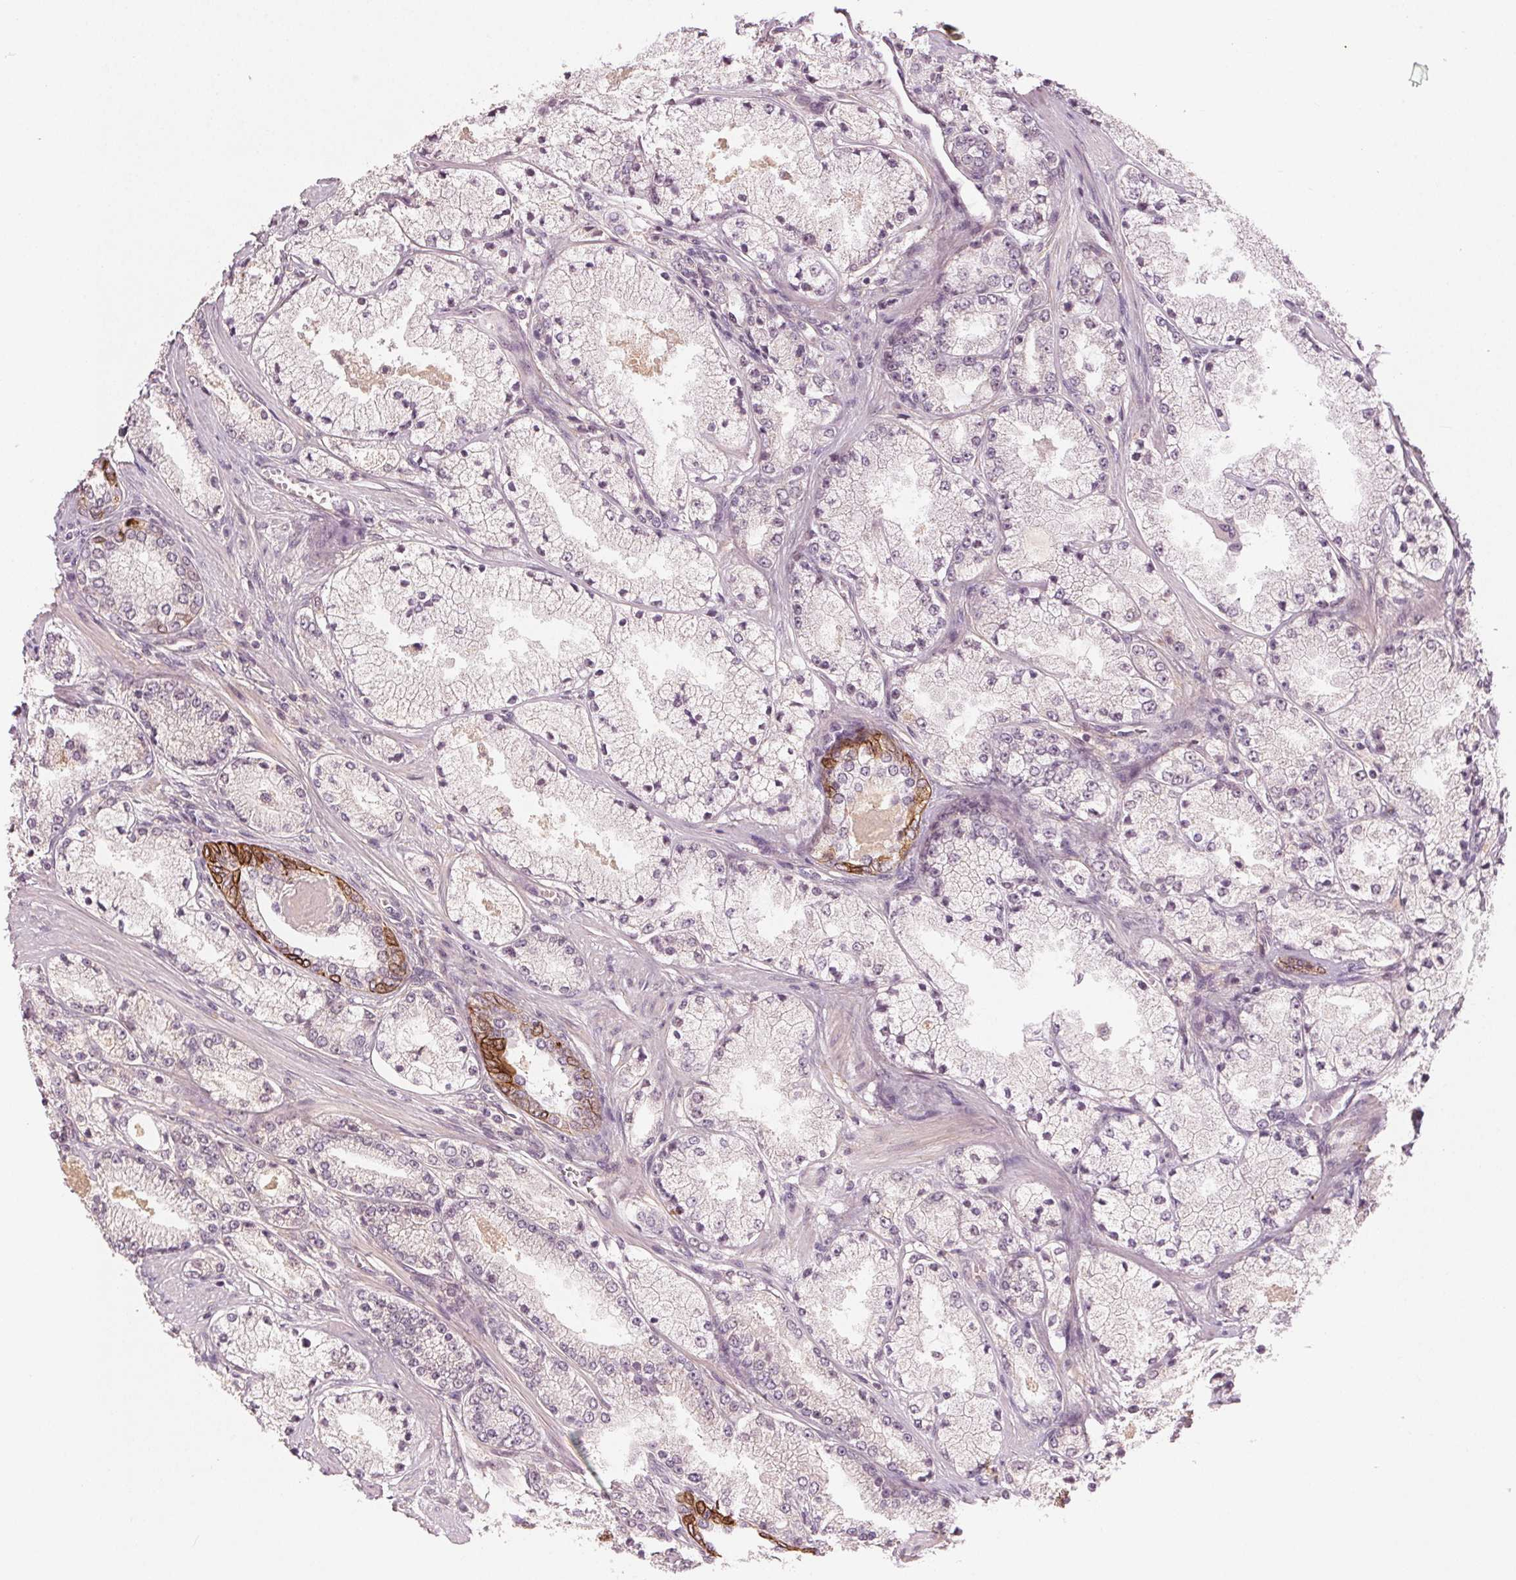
{"staining": {"intensity": "negative", "quantity": "none", "location": "none"}, "tissue": "prostate cancer", "cell_type": "Tumor cells", "image_type": "cancer", "snomed": [{"axis": "morphology", "description": "Adenocarcinoma, High grade"}, {"axis": "topography", "description": "Prostate"}], "caption": "Prostate cancer was stained to show a protein in brown. There is no significant staining in tumor cells.", "gene": "TUB", "patient": {"sex": "male", "age": 63}}